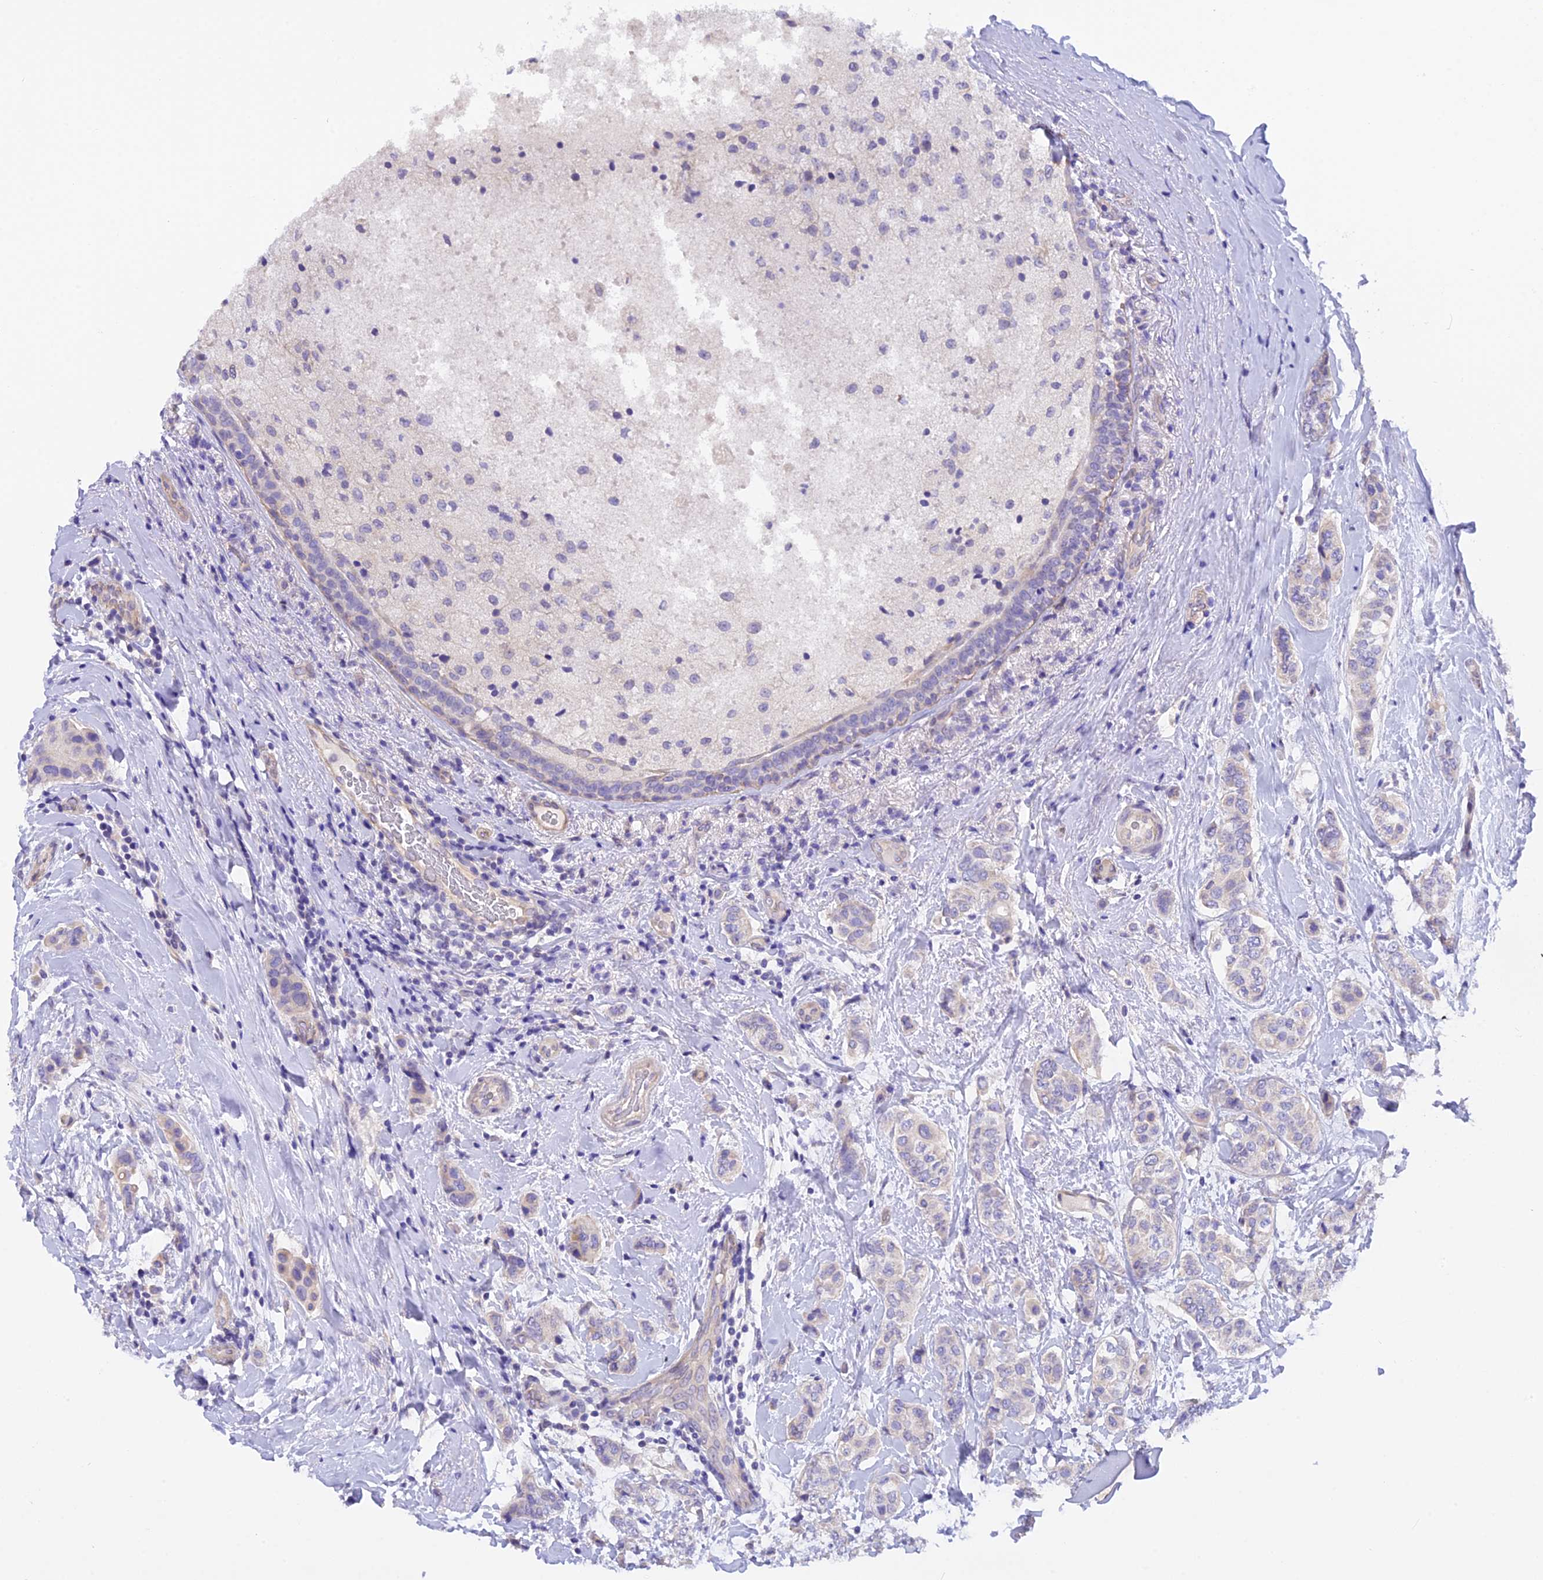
{"staining": {"intensity": "negative", "quantity": "none", "location": "none"}, "tissue": "breast cancer", "cell_type": "Tumor cells", "image_type": "cancer", "snomed": [{"axis": "morphology", "description": "Lobular carcinoma"}, {"axis": "topography", "description": "Breast"}], "caption": "High power microscopy histopathology image of an IHC micrograph of lobular carcinoma (breast), revealing no significant staining in tumor cells.", "gene": "C17orf67", "patient": {"sex": "female", "age": 51}}